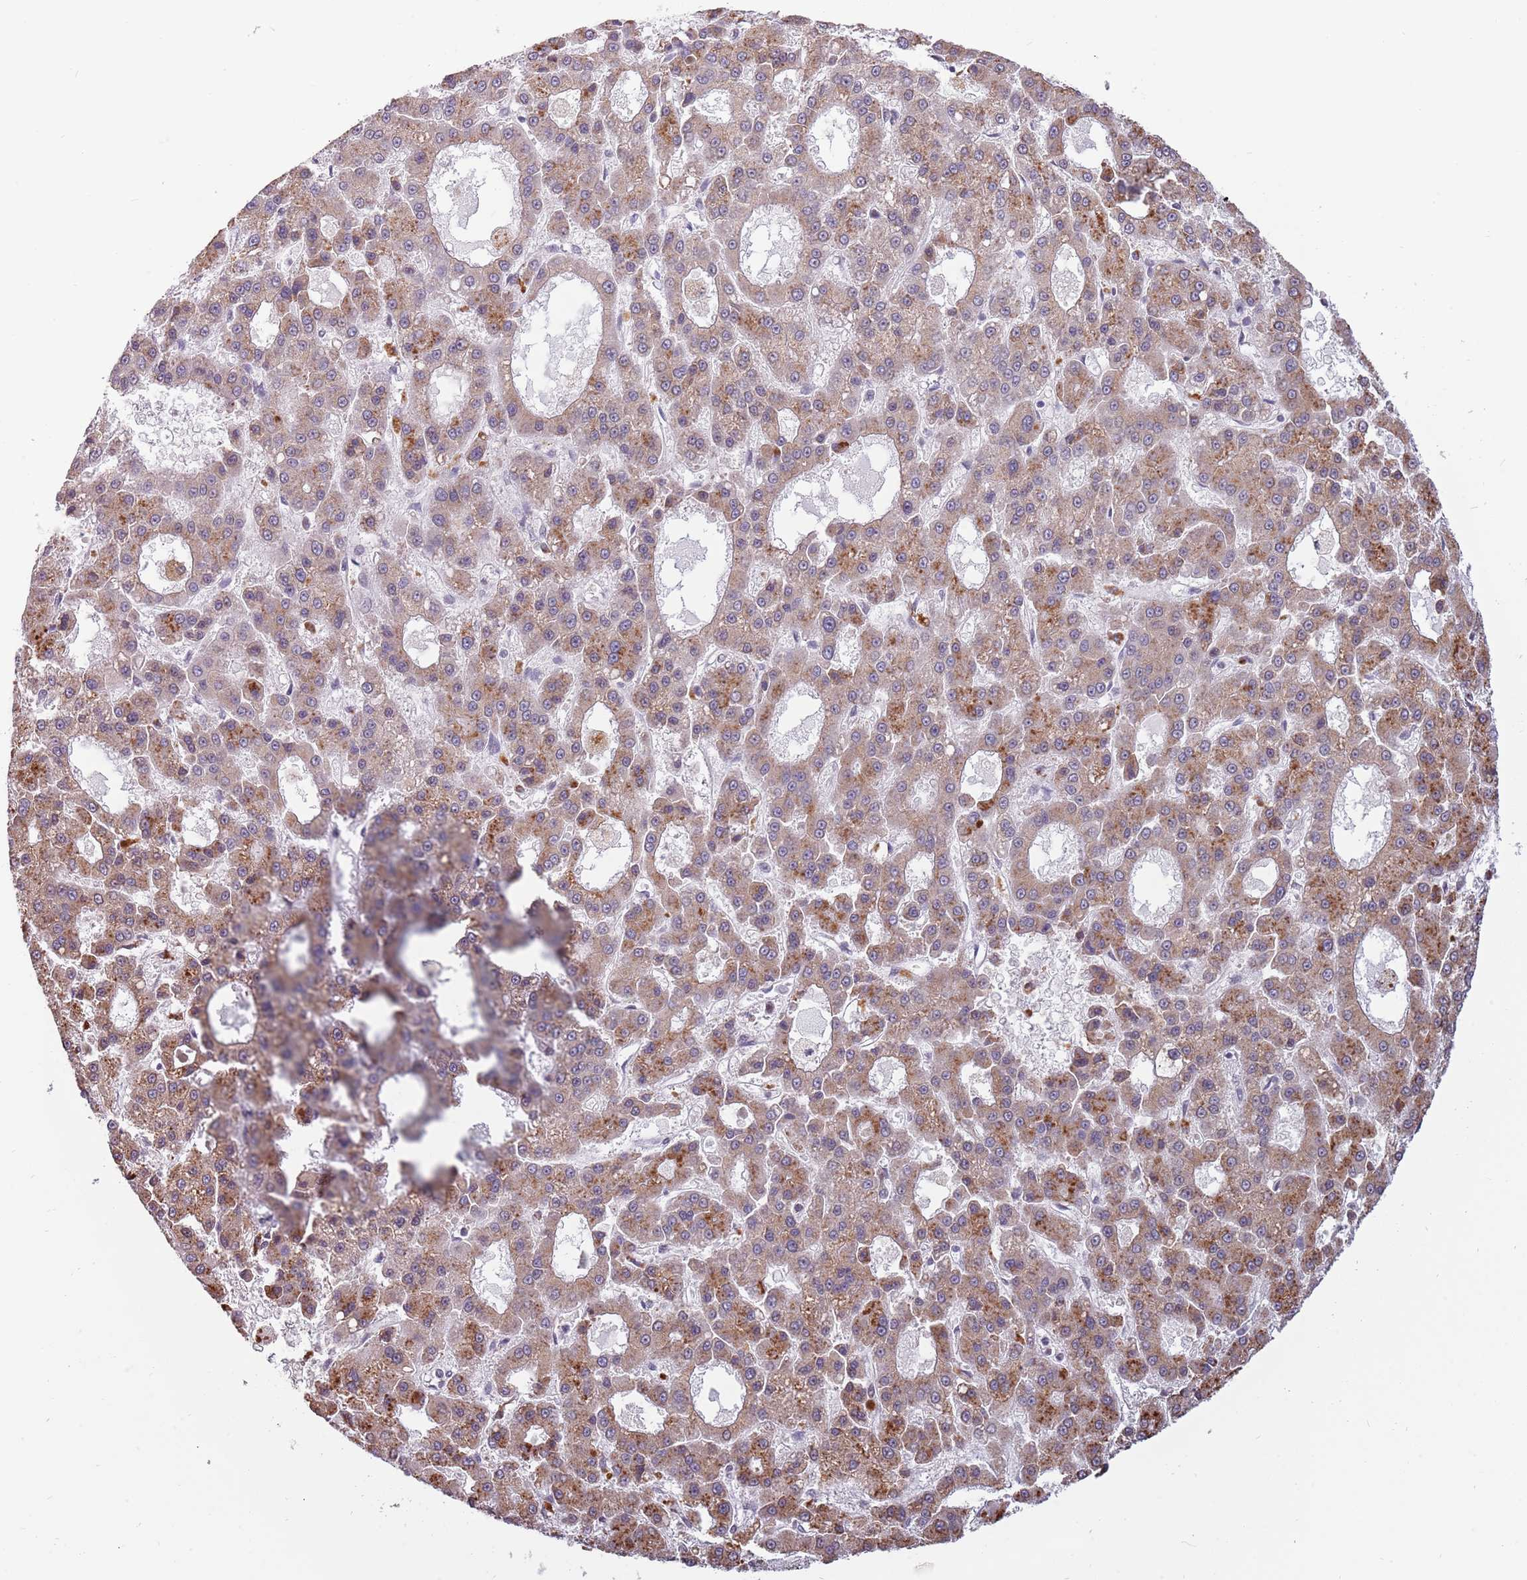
{"staining": {"intensity": "moderate", "quantity": "25%-75%", "location": "cytoplasmic/membranous"}, "tissue": "liver cancer", "cell_type": "Tumor cells", "image_type": "cancer", "snomed": [{"axis": "morphology", "description": "Carcinoma, Hepatocellular, NOS"}, {"axis": "topography", "description": "Liver"}], "caption": "There is medium levels of moderate cytoplasmic/membranous expression in tumor cells of liver cancer, as demonstrated by immunohistochemical staining (brown color).", "gene": "BARD1", "patient": {"sex": "male", "age": 70}}